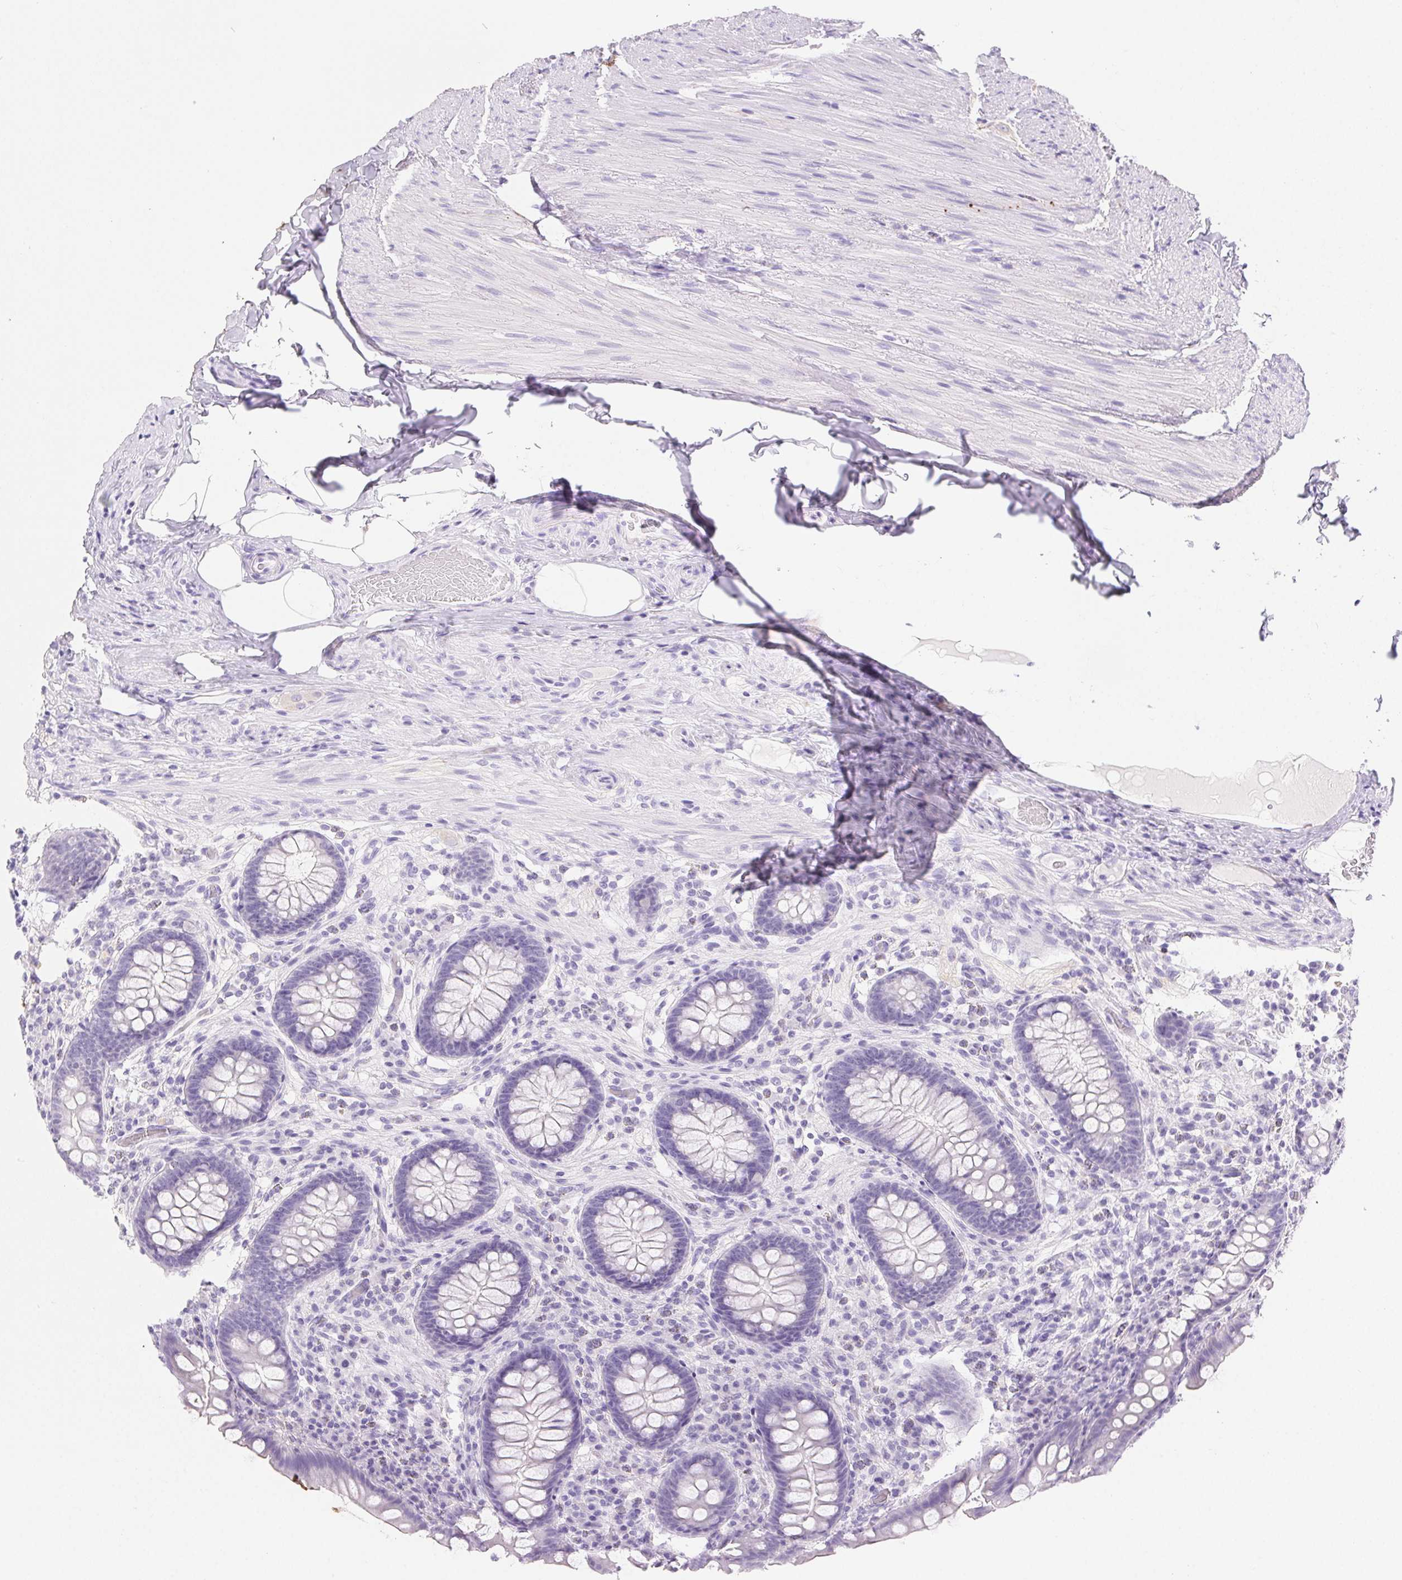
{"staining": {"intensity": "negative", "quantity": "none", "location": "none"}, "tissue": "appendix", "cell_type": "Glandular cells", "image_type": "normal", "snomed": [{"axis": "morphology", "description": "Normal tissue, NOS"}, {"axis": "topography", "description": "Appendix"}], "caption": "Glandular cells show no significant protein staining in benign appendix. The staining is performed using DAB brown chromogen with nuclei counter-stained in using hematoxylin.", "gene": "PNLIP", "patient": {"sex": "male", "age": 71}}